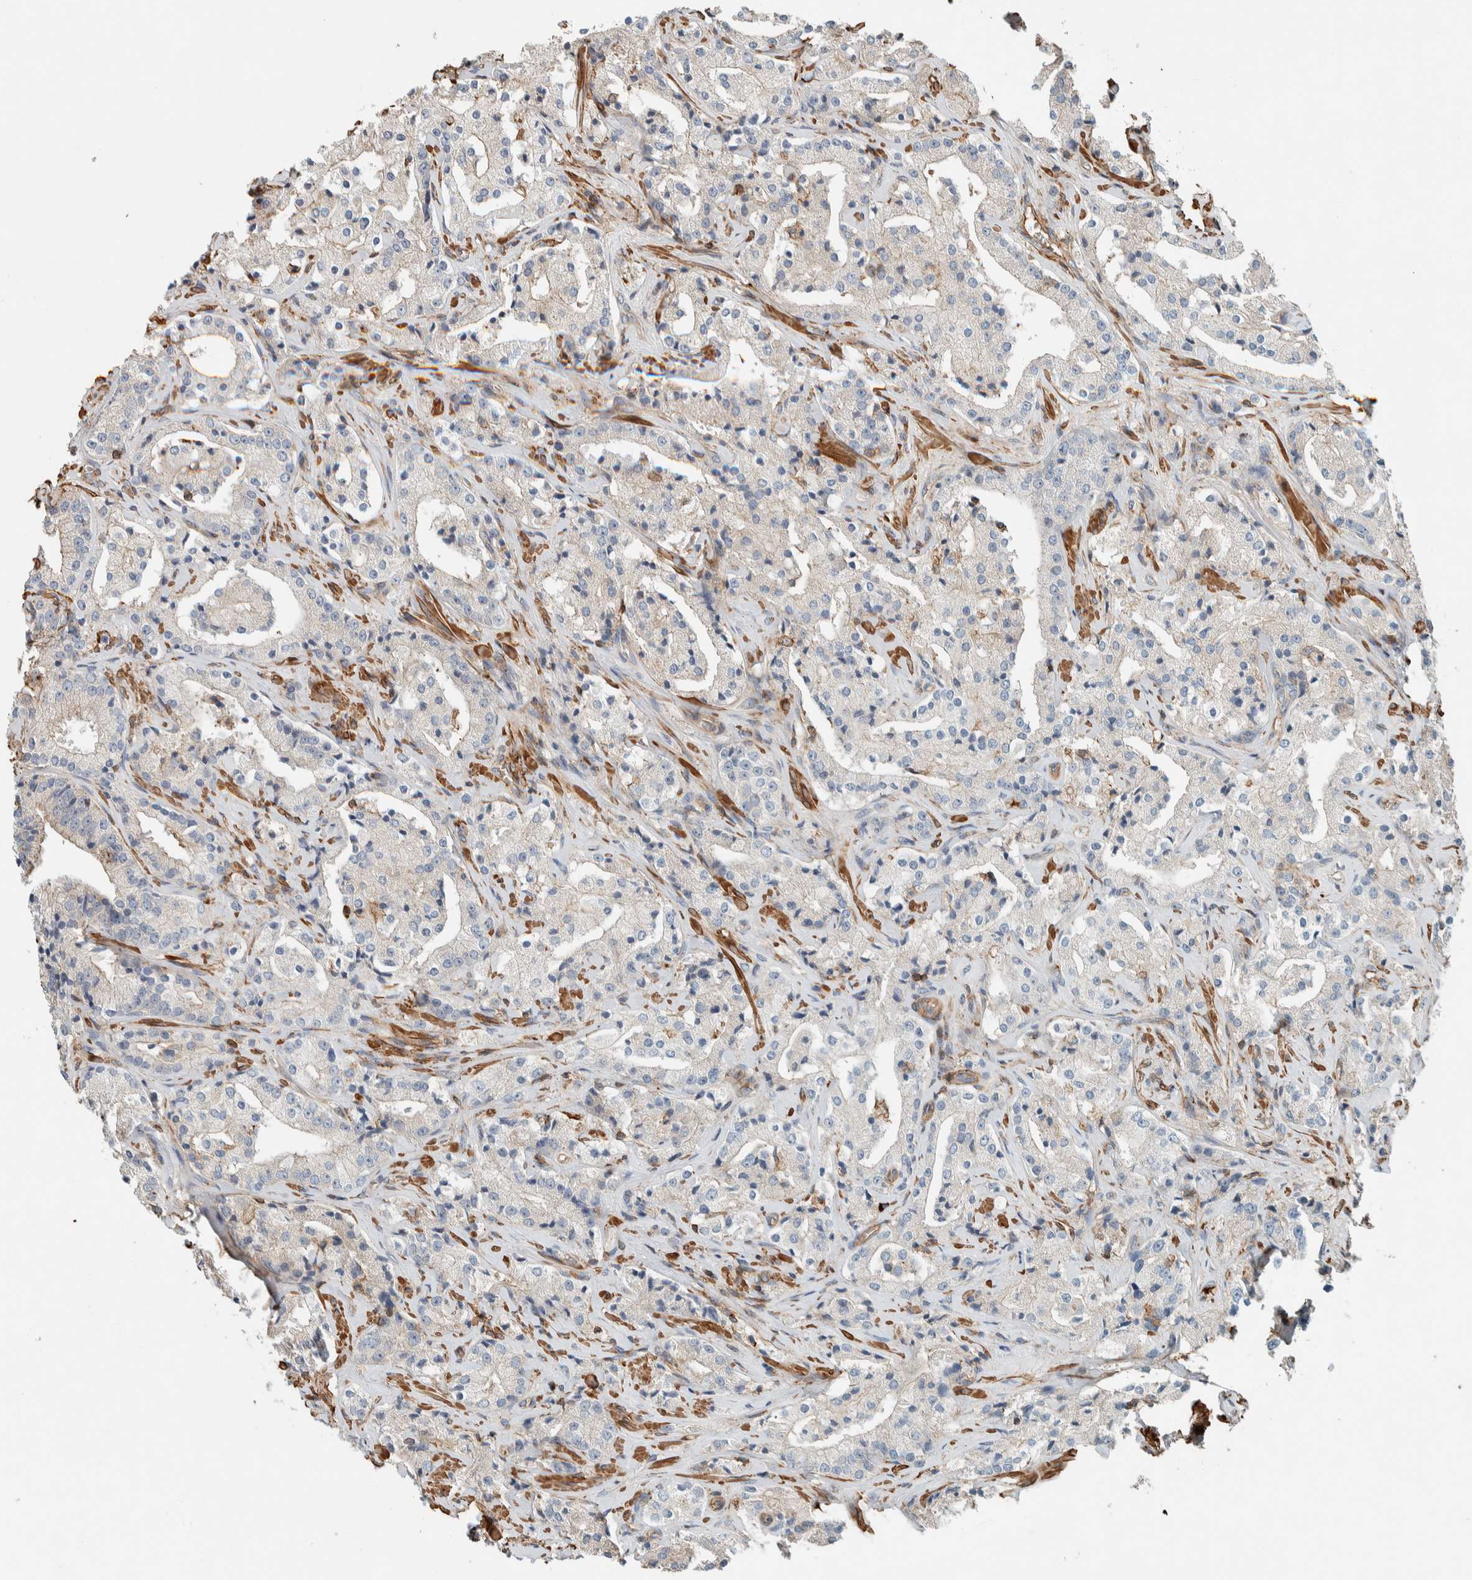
{"staining": {"intensity": "negative", "quantity": "none", "location": "none"}, "tissue": "prostate cancer", "cell_type": "Tumor cells", "image_type": "cancer", "snomed": [{"axis": "morphology", "description": "Adenocarcinoma, High grade"}, {"axis": "topography", "description": "Prostate"}], "caption": "A high-resolution photomicrograph shows immunohistochemistry staining of prostate high-grade adenocarcinoma, which displays no significant expression in tumor cells. The staining is performed using DAB (3,3'-diaminobenzidine) brown chromogen with nuclei counter-stained in using hematoxylin.", "gene": "CTBP2", "patient": {"sex": "male", "age": 63}}